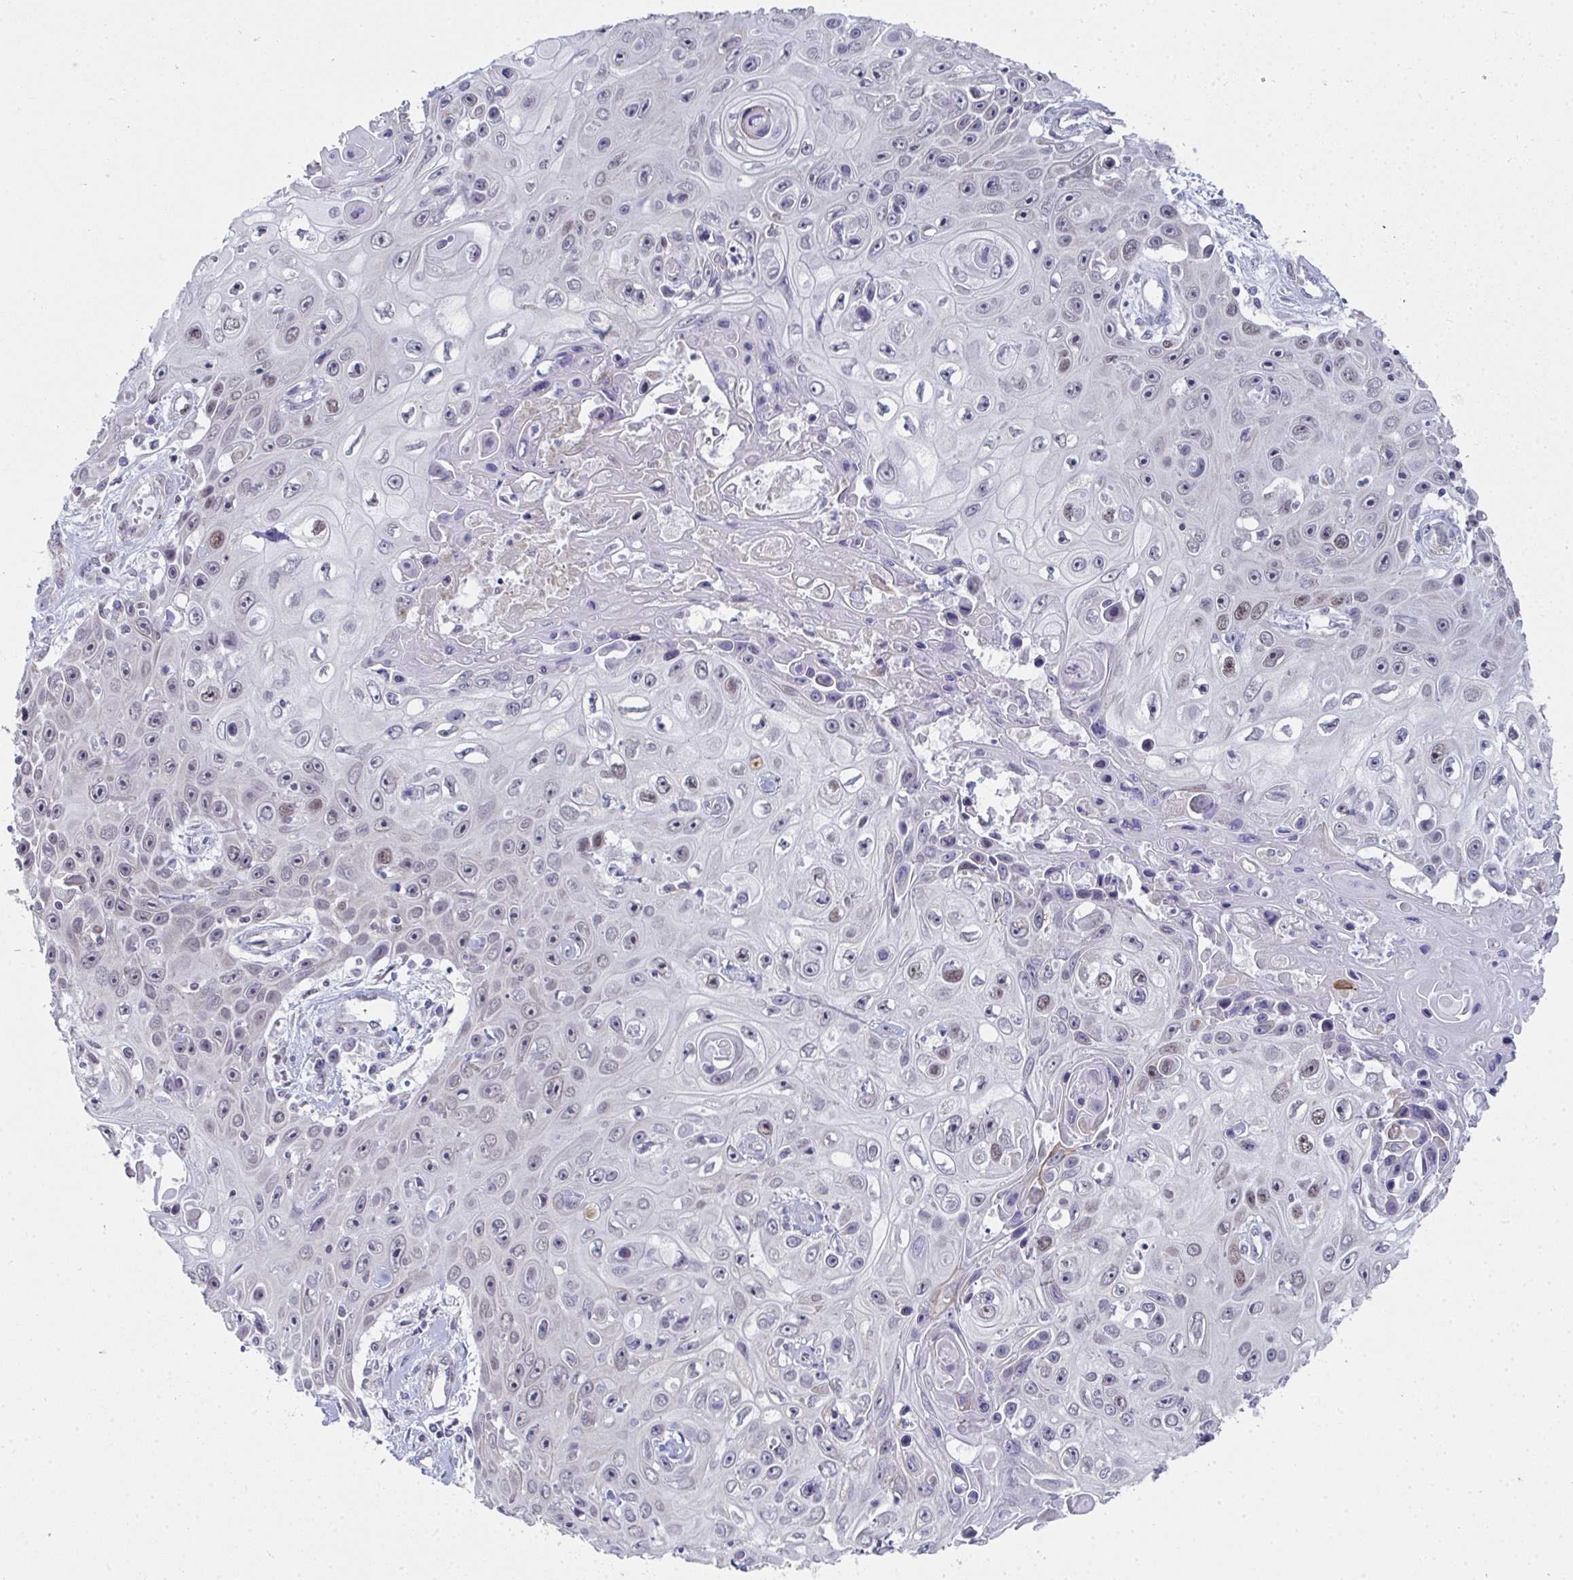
{"staining": {"intensity": "weak", "quantity": "<25%", "location": "nuclear"}, "tissue": "skin cancer", "cell_type": "Tumor cells", "image_type": "cancer", "snomed": [{"axis": "morphology", "description": "Squamous cell carcinoma, NOS"}, {"axis": "topography", "description": "Skin"}], "caption": "Human skin cancer stained for a protein using immunohistochemistry displays no staining in tumor cells.", "gene": "GINS2", "patient": {"sex": "male", "age": 82}}